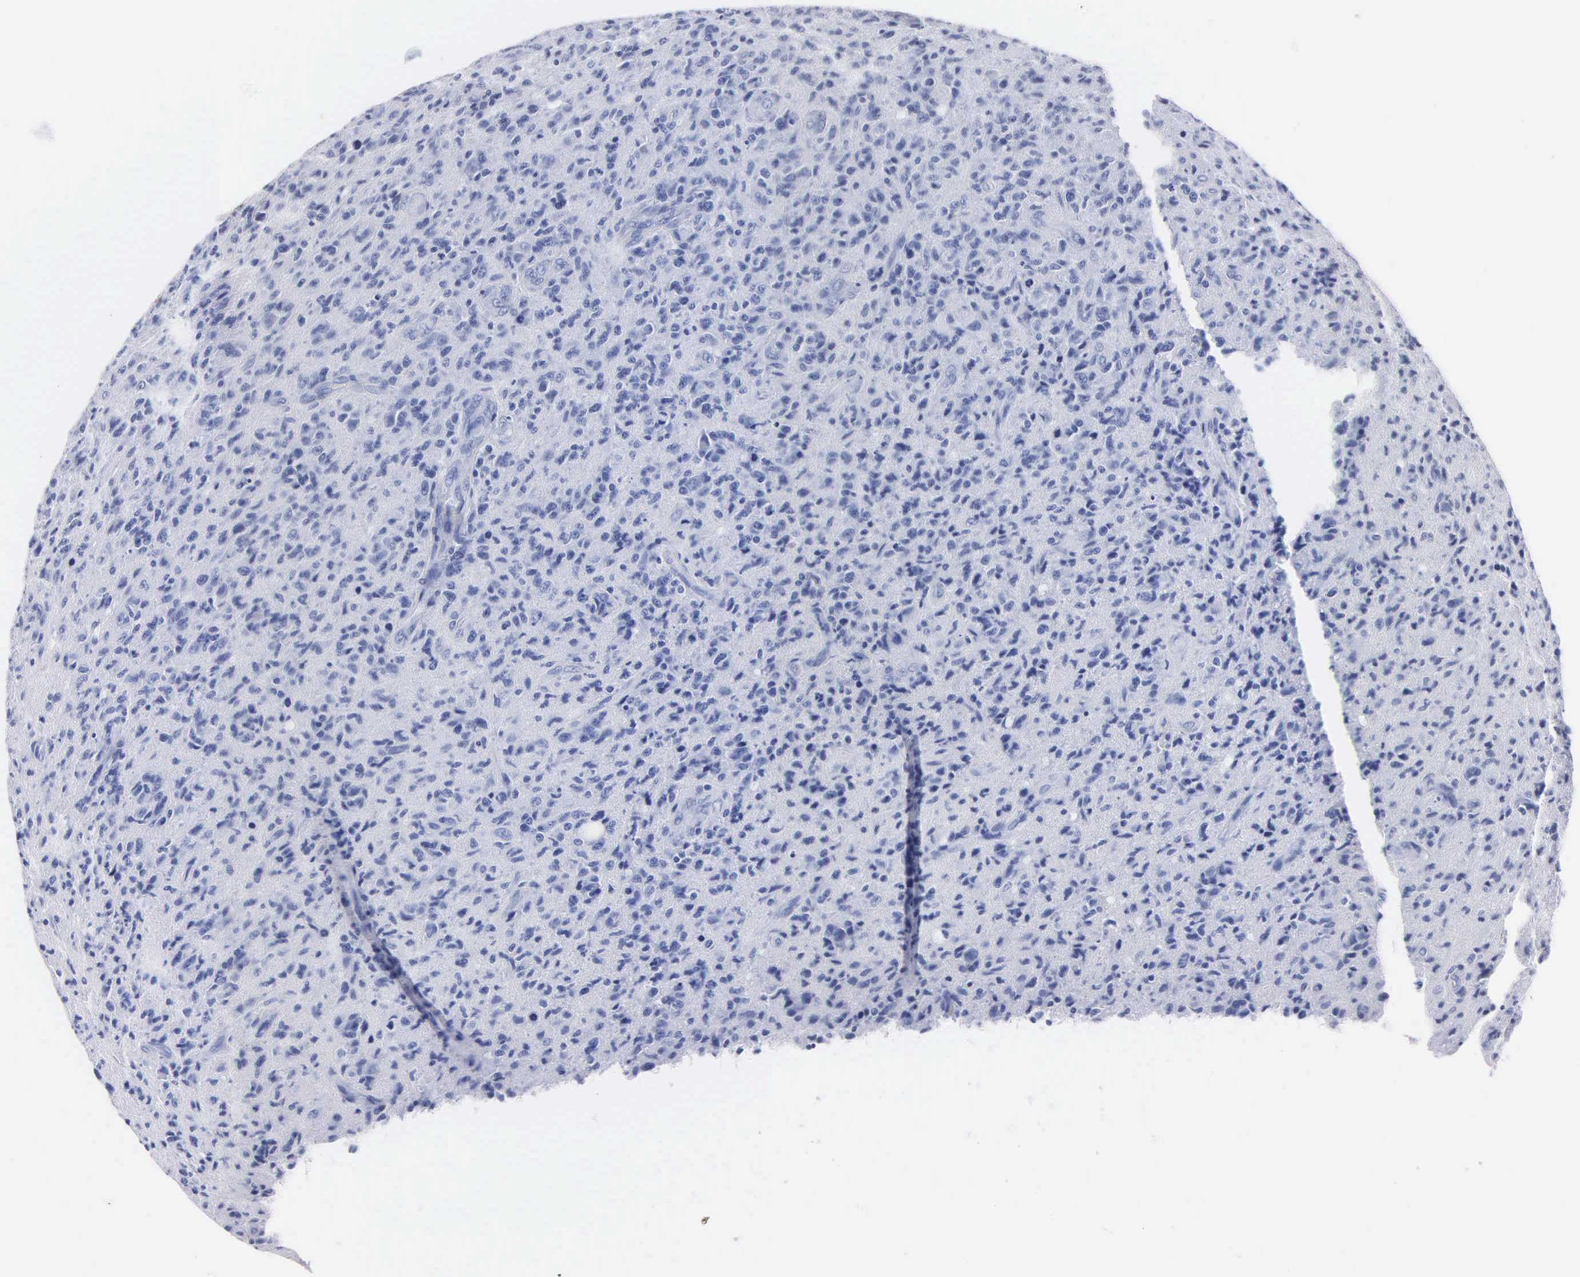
{"staining": {"intensity": "negative", "quantity": "none", "location": "none"}, "tissue": "glioma", "cell_type": "Tumor cells", "image_type": "cancer", "snomed": [{"axis": "morphology", "description": "Glioma, malignant, High grade"}, {"axis": "topography", "description": "Brain"}], "caption": "DAB (3,3'-diaminobenzidine) immunohistochemical staining of glioma displays no significant positivity in tumor cells.", "gene": "MB", "patient": {"sex": "male", "age": 36}}